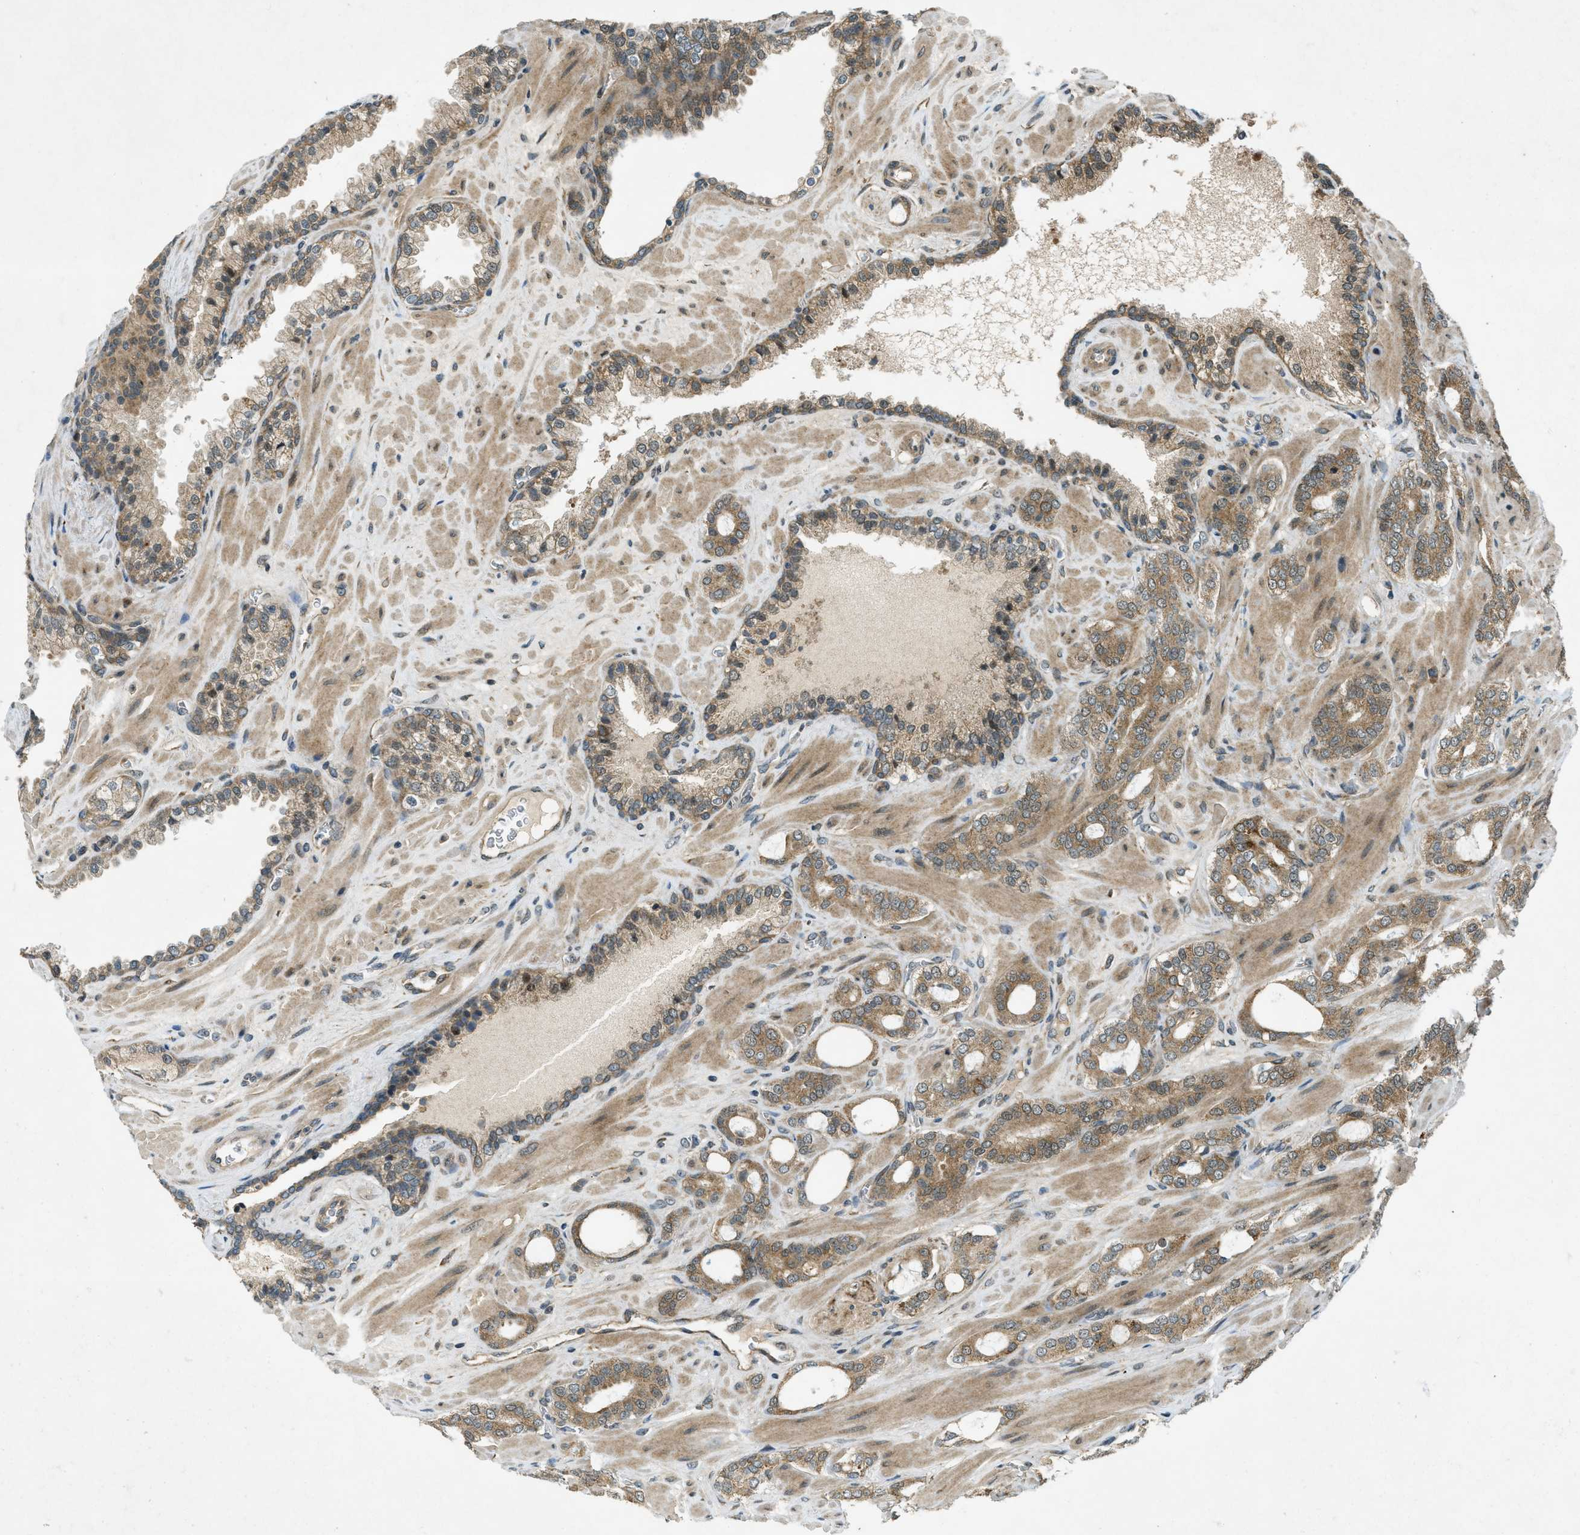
{"staining": {"intensity": "moderate", "quantity": ">75%", "location": "cytoplasmic/membranous"}, "tissue": "prostate cancer", "cell_type": "Tumor cells", "image_type": "cancer", "snomed": [{"axis": "morphology", "description": "Adenocarcinoma, Low grade"}, {"axis": "topography", "description": "Prostate"}], "caption": "Protein staining demonstrates moderate cytoplasmic/membranous expression in about >75% of tumor cells in adenocarcinoma (low-grade) (prostate).", "gene": "EIF2AK3", "patient": {"sex": "male", "age": 63}}